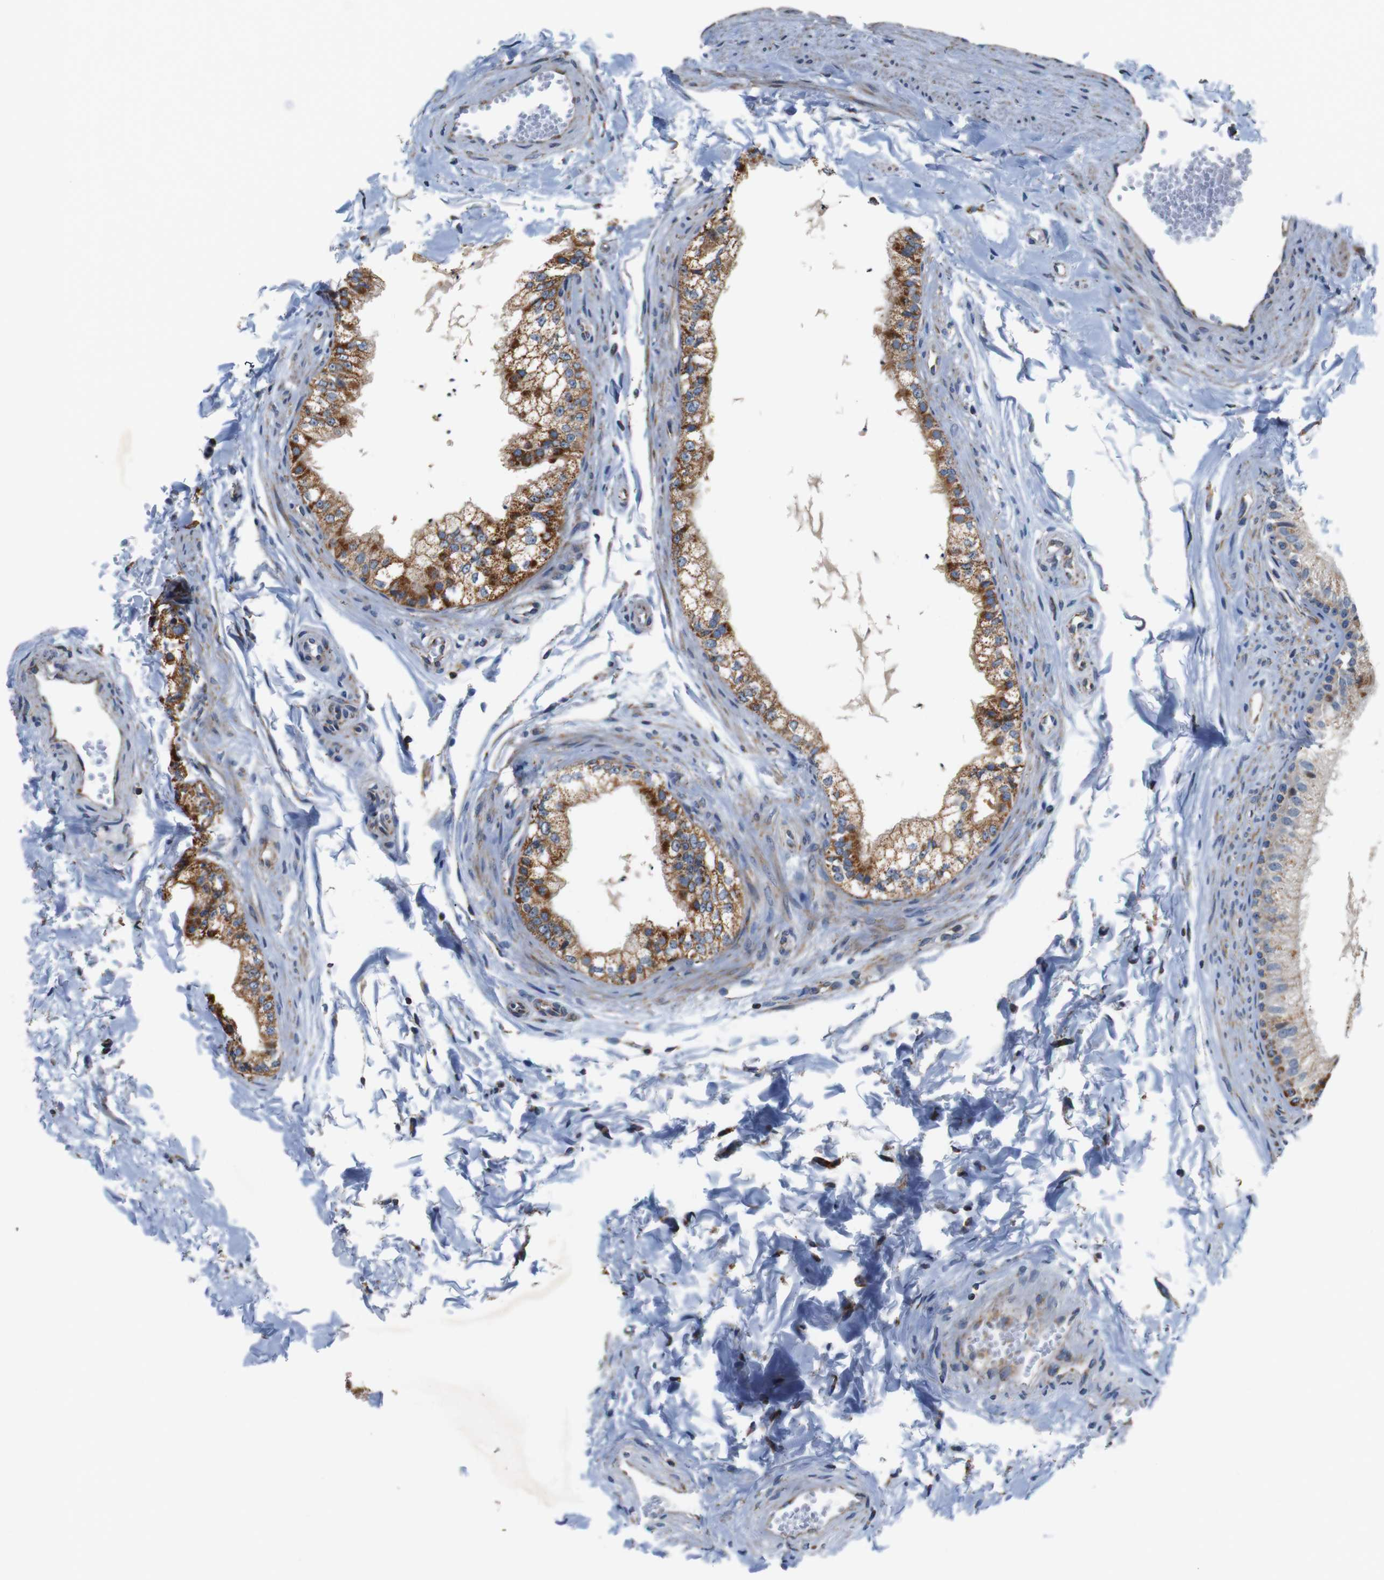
{"staining": {"intensity": "moderate", "quantity": ">75%", "location": "cytoplasmic/membranous"}, "tissue": "epididymis", "cell_type": "Glandular cells", "image_type": "normal", "snomed": [{"axis": "morphology", "description": "Normal tissue, NOS"}, {"axis": "topography", "description": "Epididymis"}], "caption": "Immunohistochemistry (IHC) image of normal epididymis: epididymis stained using immunohistochemistry (IHC) shows medium levels of moderate protein expression localized specifically in the cytoplasmic/membranous of glandular cells, appearing as a cytoplasmic/membranous brown color.", "gene": "LRP4", "patient": {"sex": "male", "age": 56}}